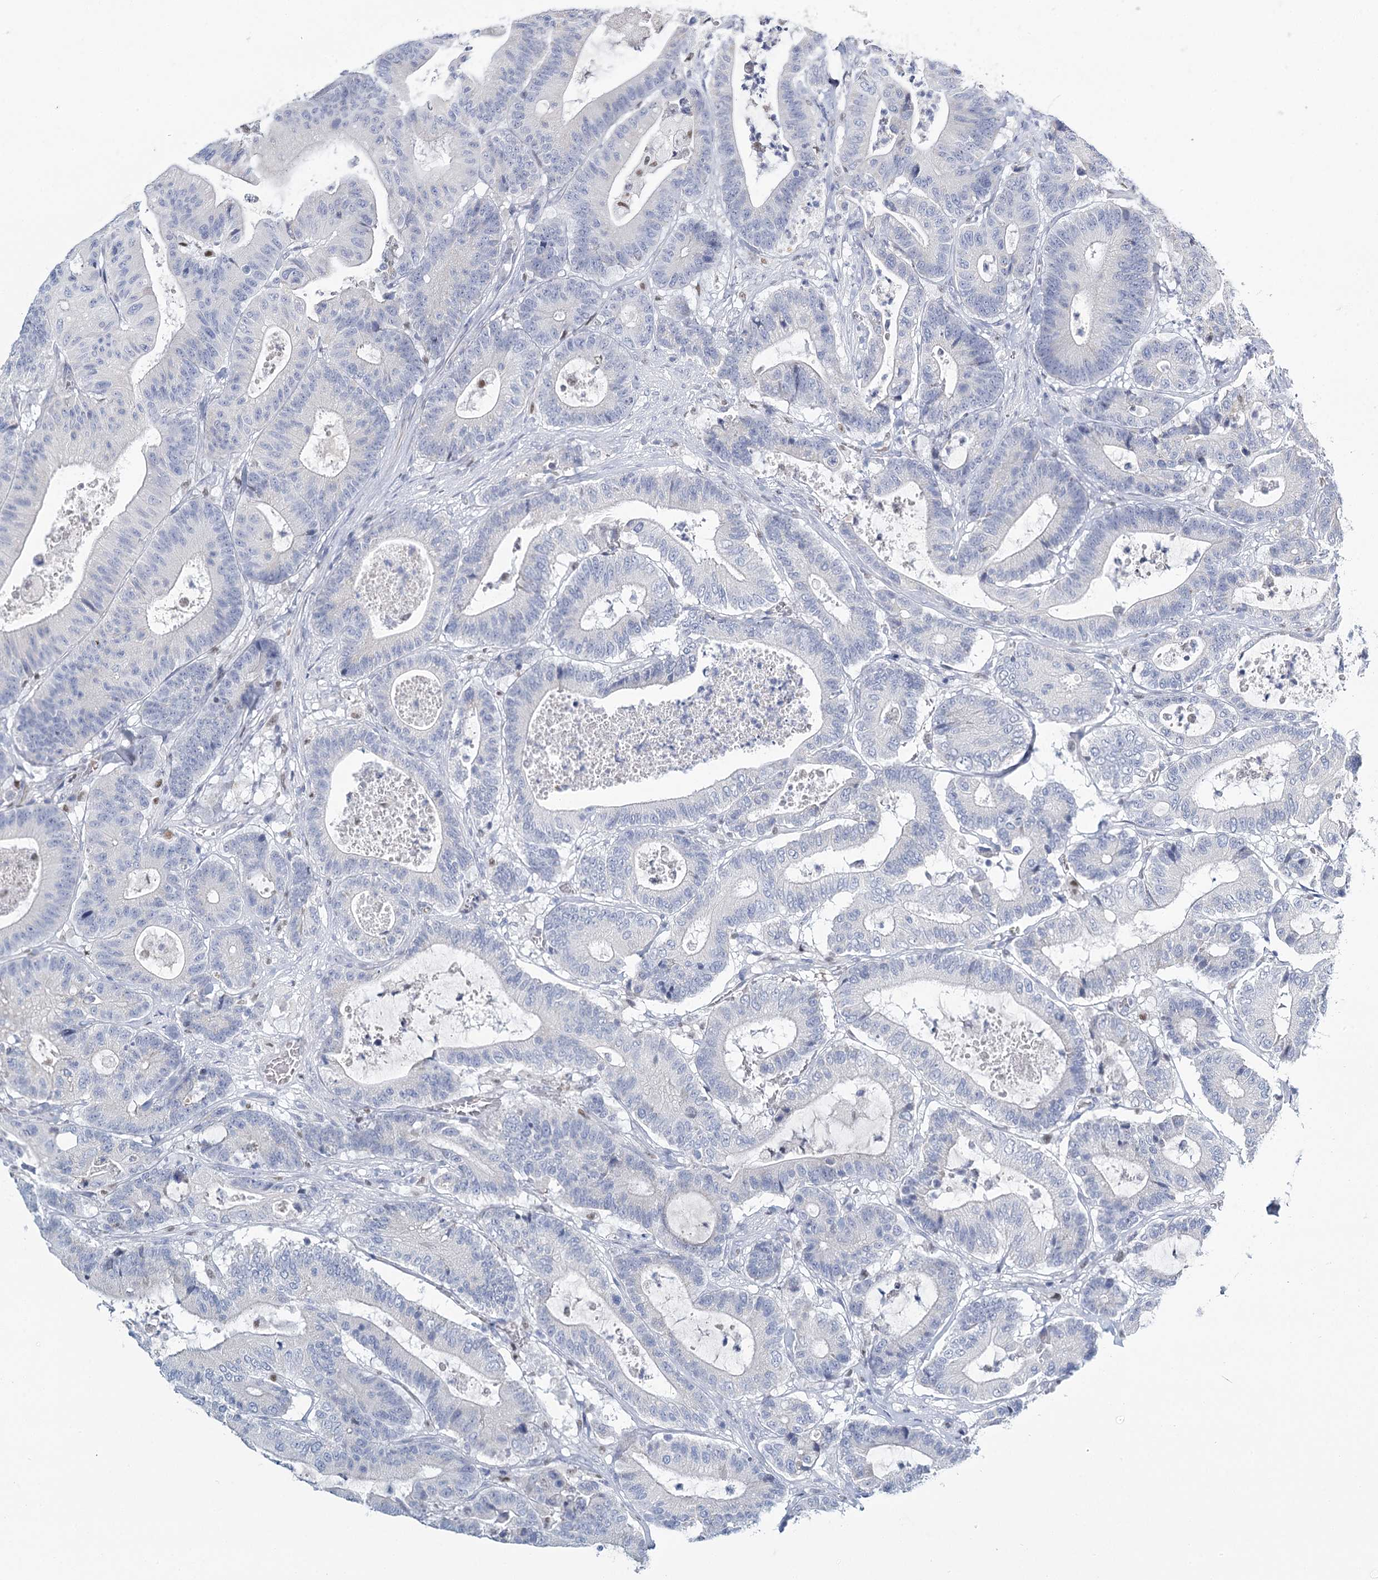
{"staining": {"intensity": "negative", "quantity": "none", "location": "none"}, "tissue": "colorectal cancer", "cell_type": "Tumor cells", "image_type": "cancer", "snomed": [{"axis": "morphology", "description": "Adenocarcinoma, NOS"}, {"axis": "topography", "description": "Colon"}], "caption": "Image shows no protein positivity in tumor cells of colorectal cancer tissue.", "gene": "IGSF3", "patient": {"sex": "female", "age": 84}}